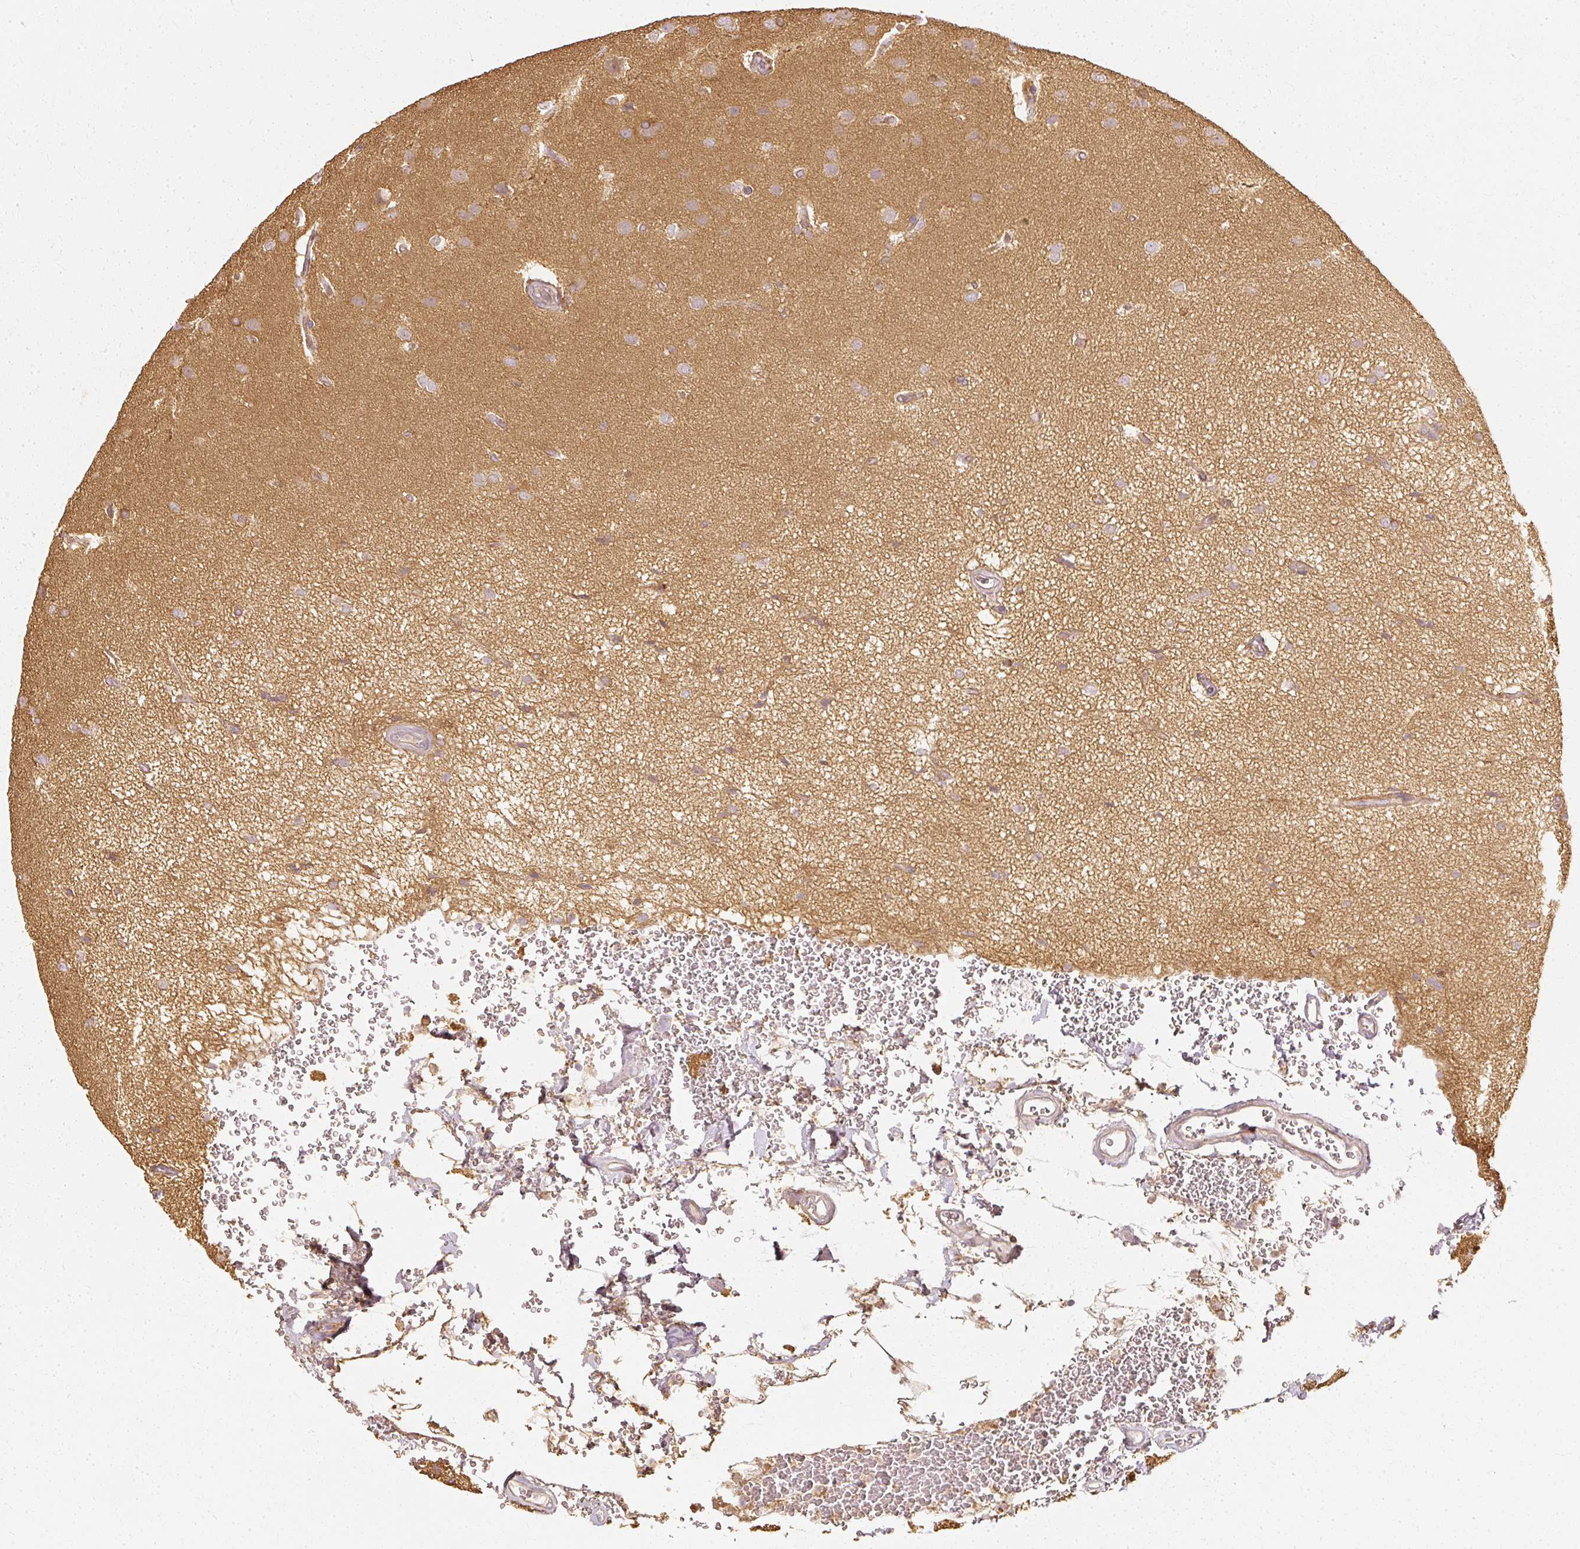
{"staining": {"intensity": "moderate", "quantity": "<25%", "location": "cytoplasmic/membranous"}, "tissue": "glioma", "cell_type": "Tumor cells", "image_type": "cancer", "snomed": [{"axis": "morphology", "description": "Glioma, malignant, Low grade"}, {"axis": "topography", "description": "Brain"}], "caption": "Protein expression analysis of human malignant glioma (low-grade) reveals moderate cytoplasmic/membranous staining in about <25% of tumor cells.", "gene": "GNAQ", "patient": {"sex": "female", "age": 32}}